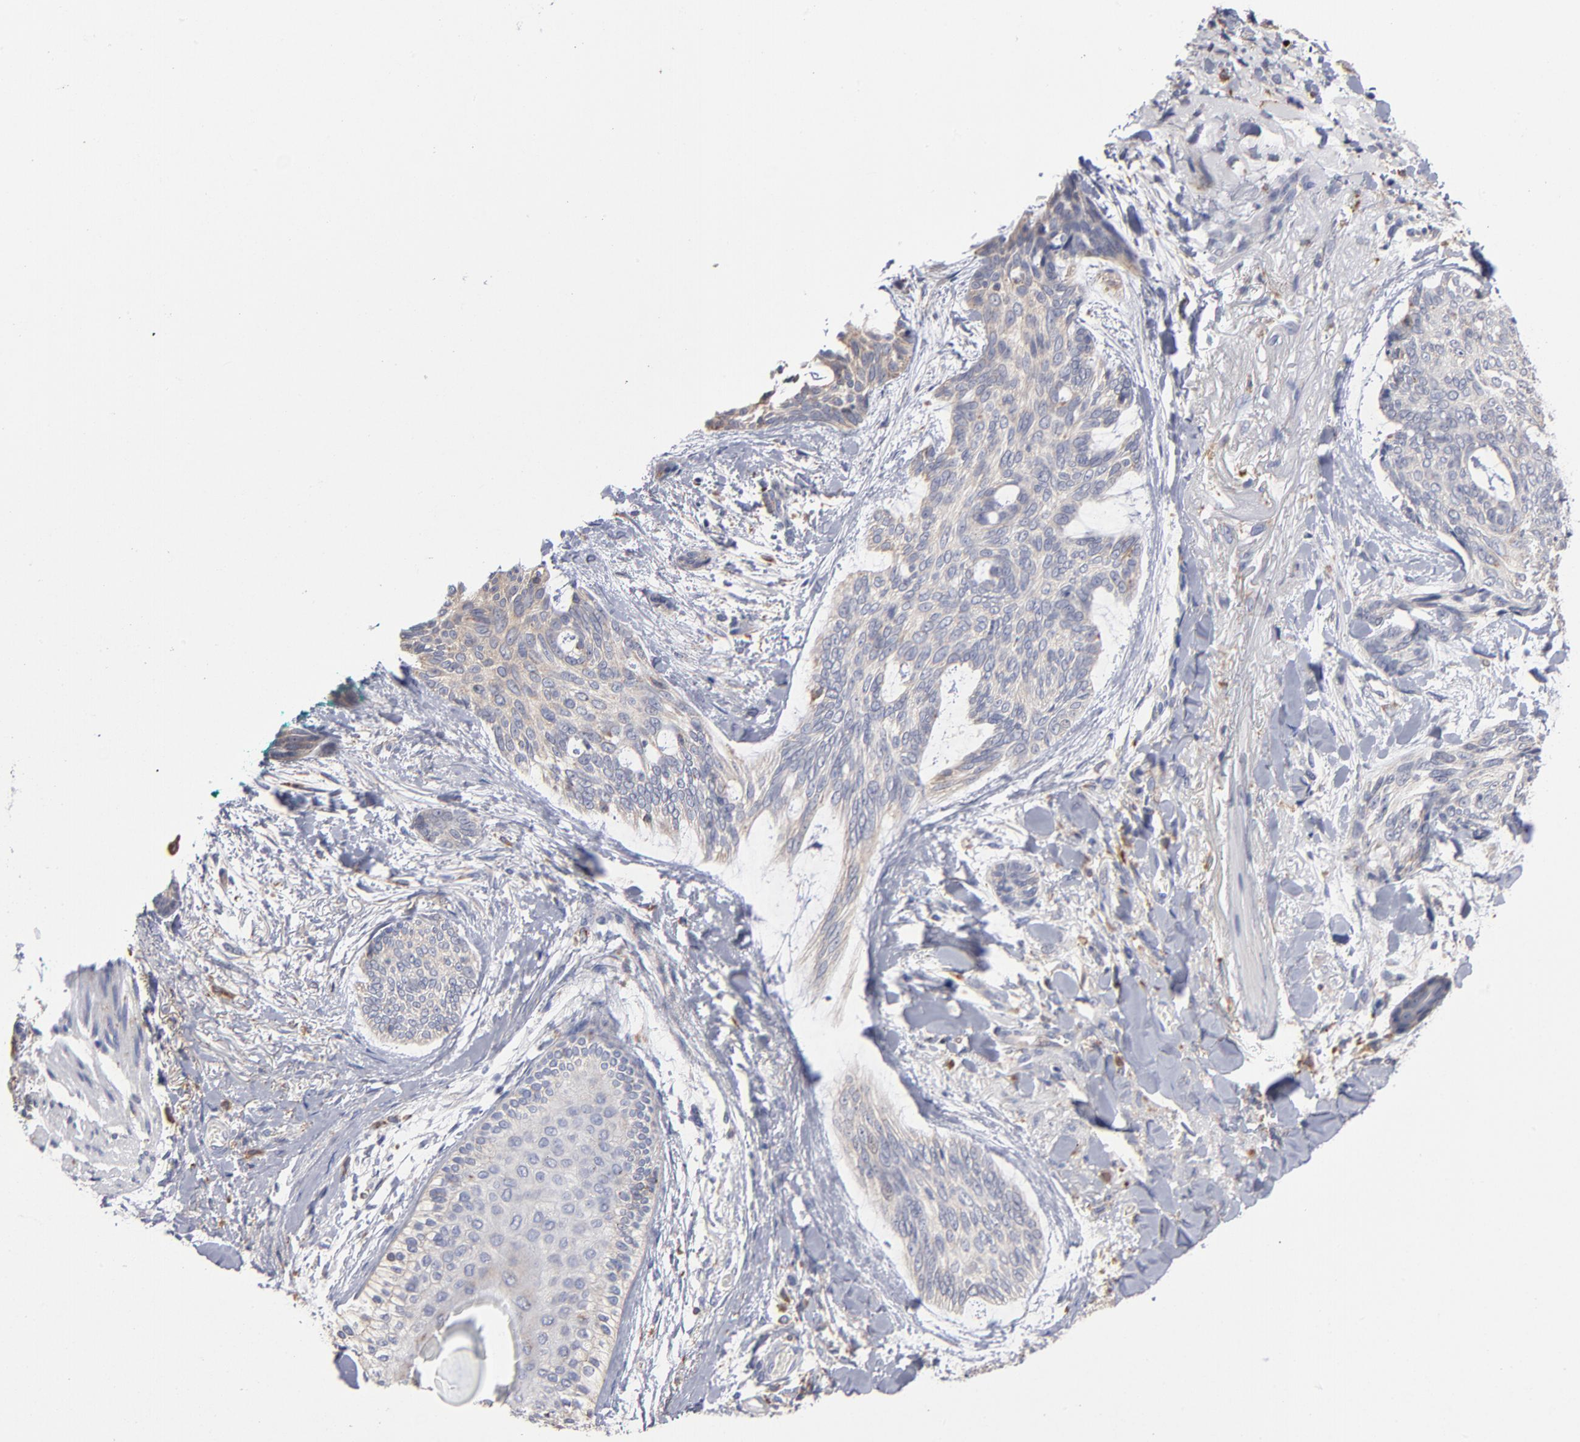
{"staining": {"intensity": "negative", "quantity": "none", "location": "none"}, "tissue": "skin cancer", "cell_type": "Tumor cells", "image_type": "cancer", "snomed": [{"axis": "morphology", "description": "Normal tissue, NOS"}, {"axis": "morphology", "description": "Basal cell carcinoma"}, {"axis": "topography", "description": "Skin"}], "caption": "An immunohistochemistry histopathology image of skin basal cell carcinoma is shown. There is no staining in tumor cells of skin basal cell carcinoma. (Brightfield microscopy of DAB immunohistochemistry (IHC) at high magnification).", "gene": "RRAGB", "patient": {"sex": "female", "age": 71}}